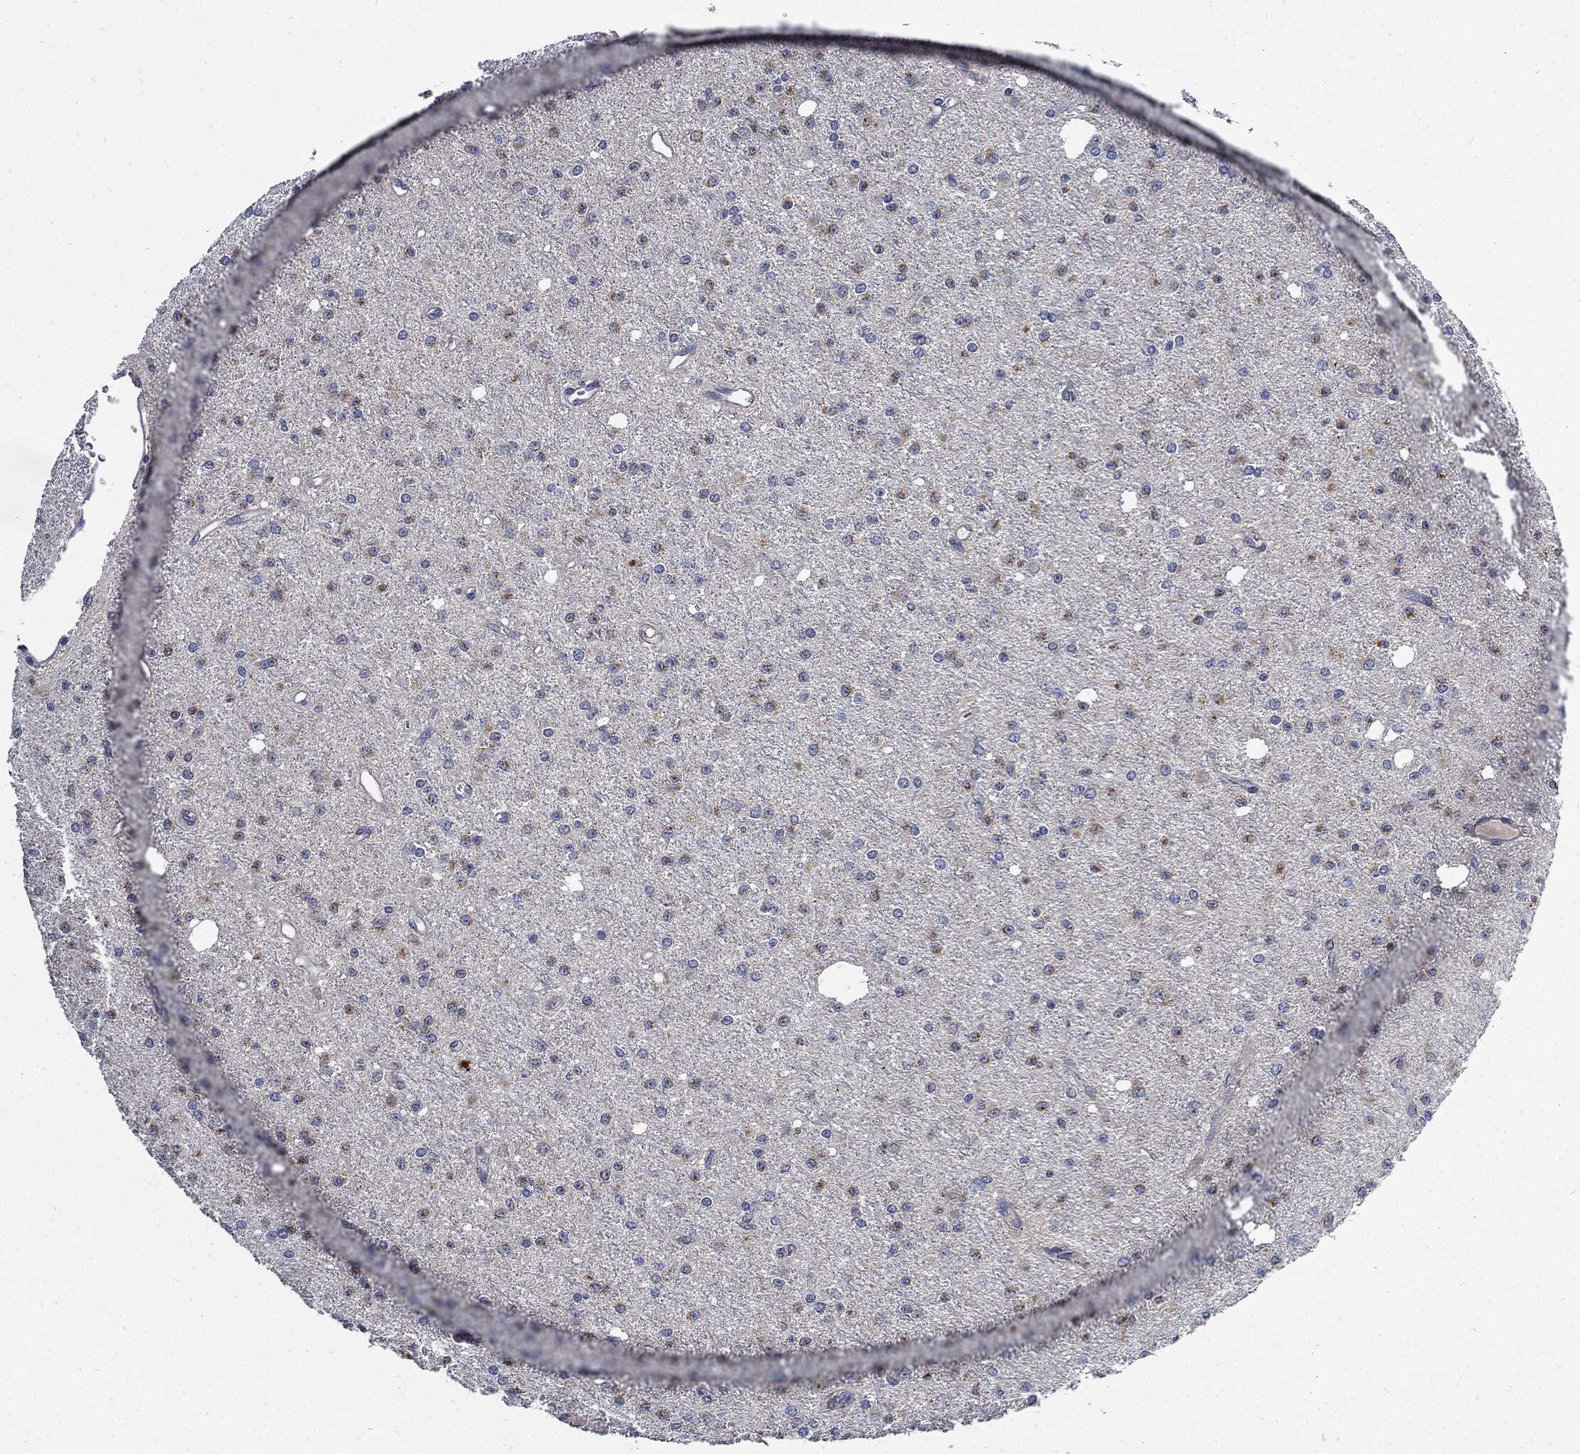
{"staining": {"intensity": "weak", "quantity": "25%-75%", "location": "cytoplasmic/membranous"}, "tissue": "glioma", "cell_type": "Tumor cells", "image_type": "cancer", "snomed": [{"axis": "morphology", "description": "Glioma, malignant, Low grade"}, {"axis": "topography", "description": "Brain"}], "caption": "Malignant glioma (low-grade) stained for a protein (brown) demonstrates weak cytoplasmic/membranous positive expression in about 25%-75% of tumor cells.", "gene": "CPE", "patient": {"sex": "male", "age": 27}}